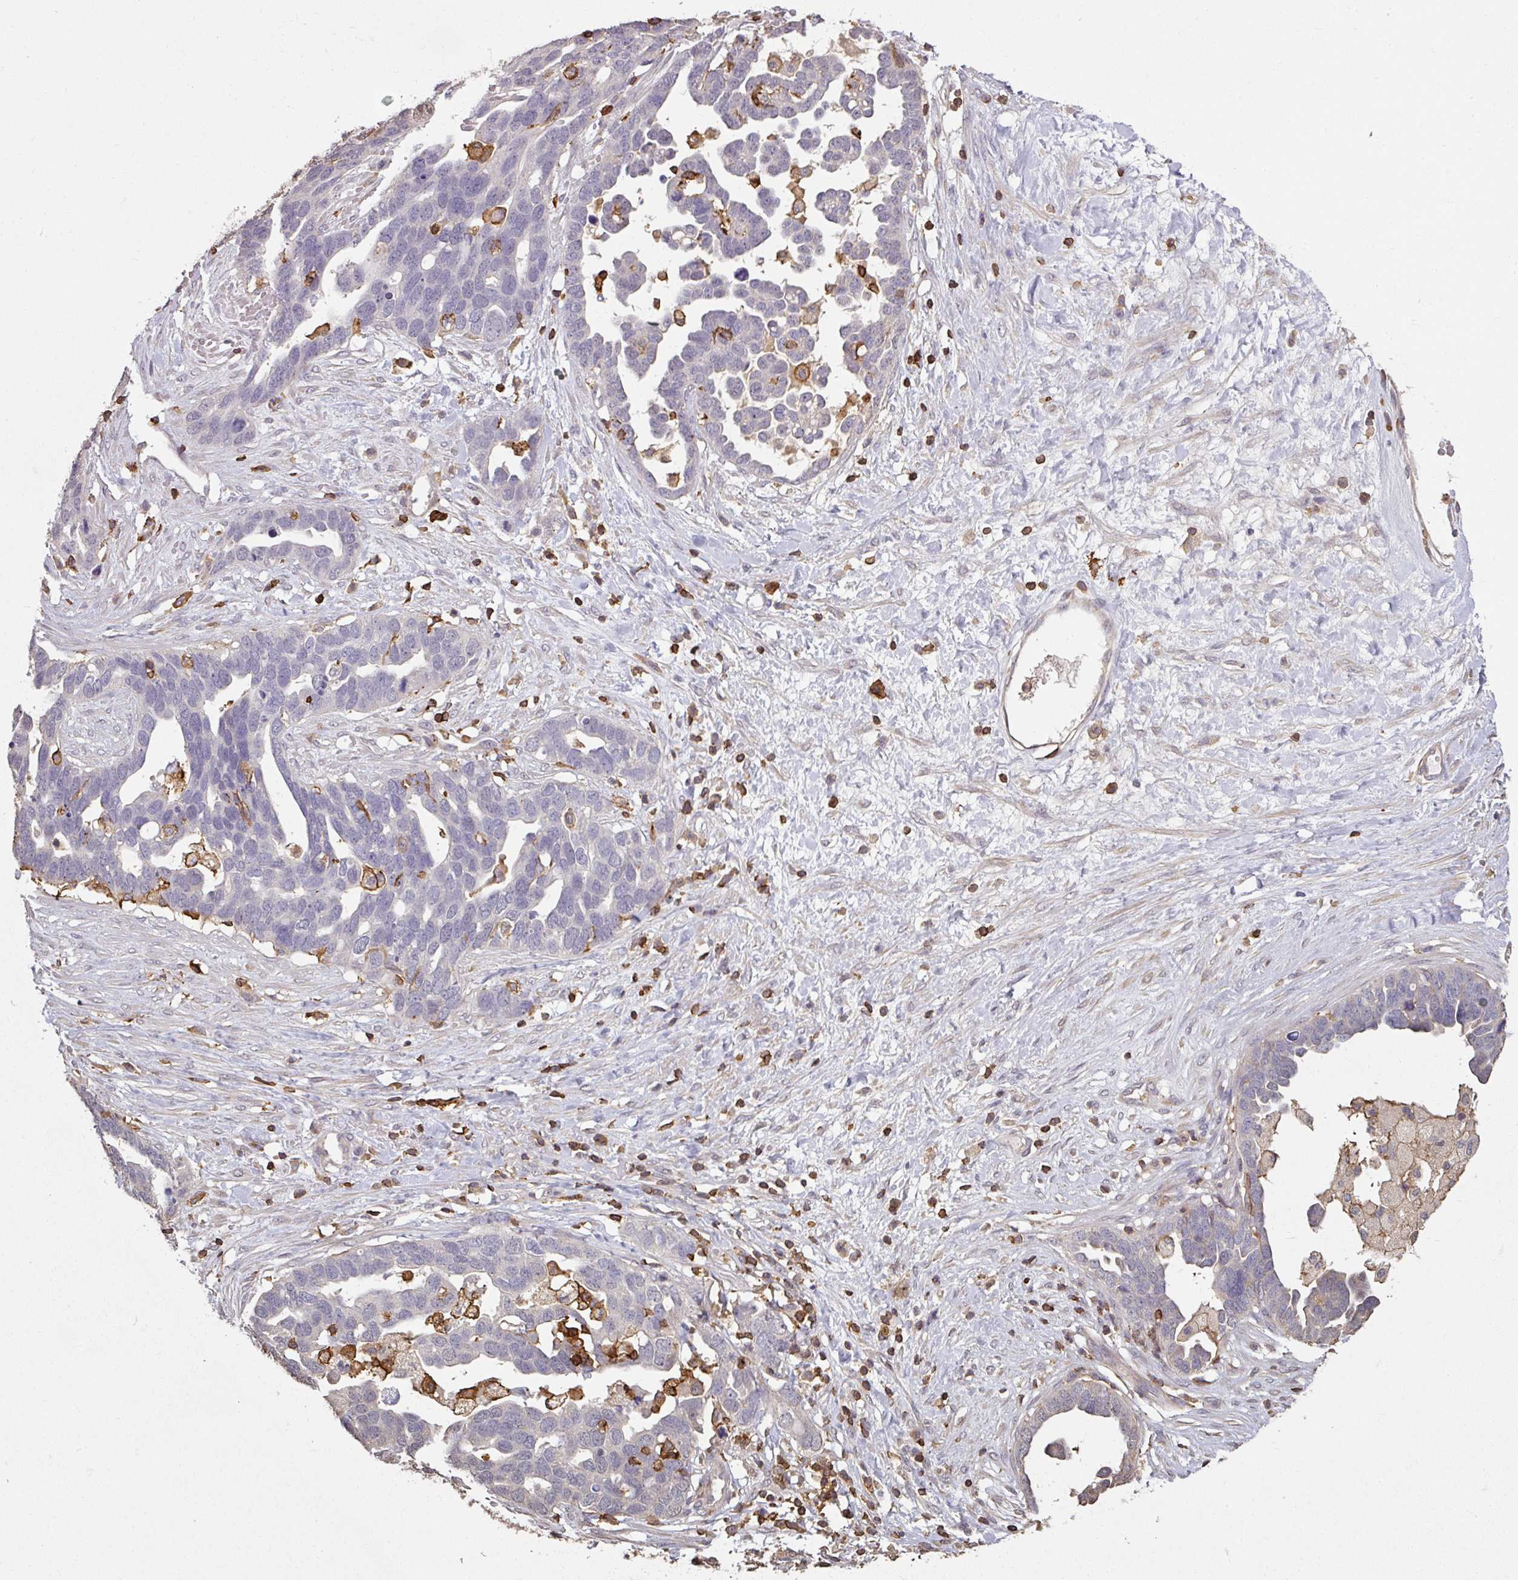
{"staining": {"intensity": "negative", "quantity": "none", "location": "none"}, "tissue": "ovarian cancer", "cell_type": "Tumor cells", "image_type": "cancer", "snomed": [{"axis": "morphology", "description": "Cystadenocarcinoma, serous, NOS"}, {"axis": "topography", "description": "Ovary"}], "caption": "IHC of ovarian cancer (serous cystadenocarcinoma) reveals no expression in tumor cells. (Immunohistochemistry, brightfield microscopy, high magnification).", "gene": "OLFML2B", "patient": {"sex": "female", "age": 54}}